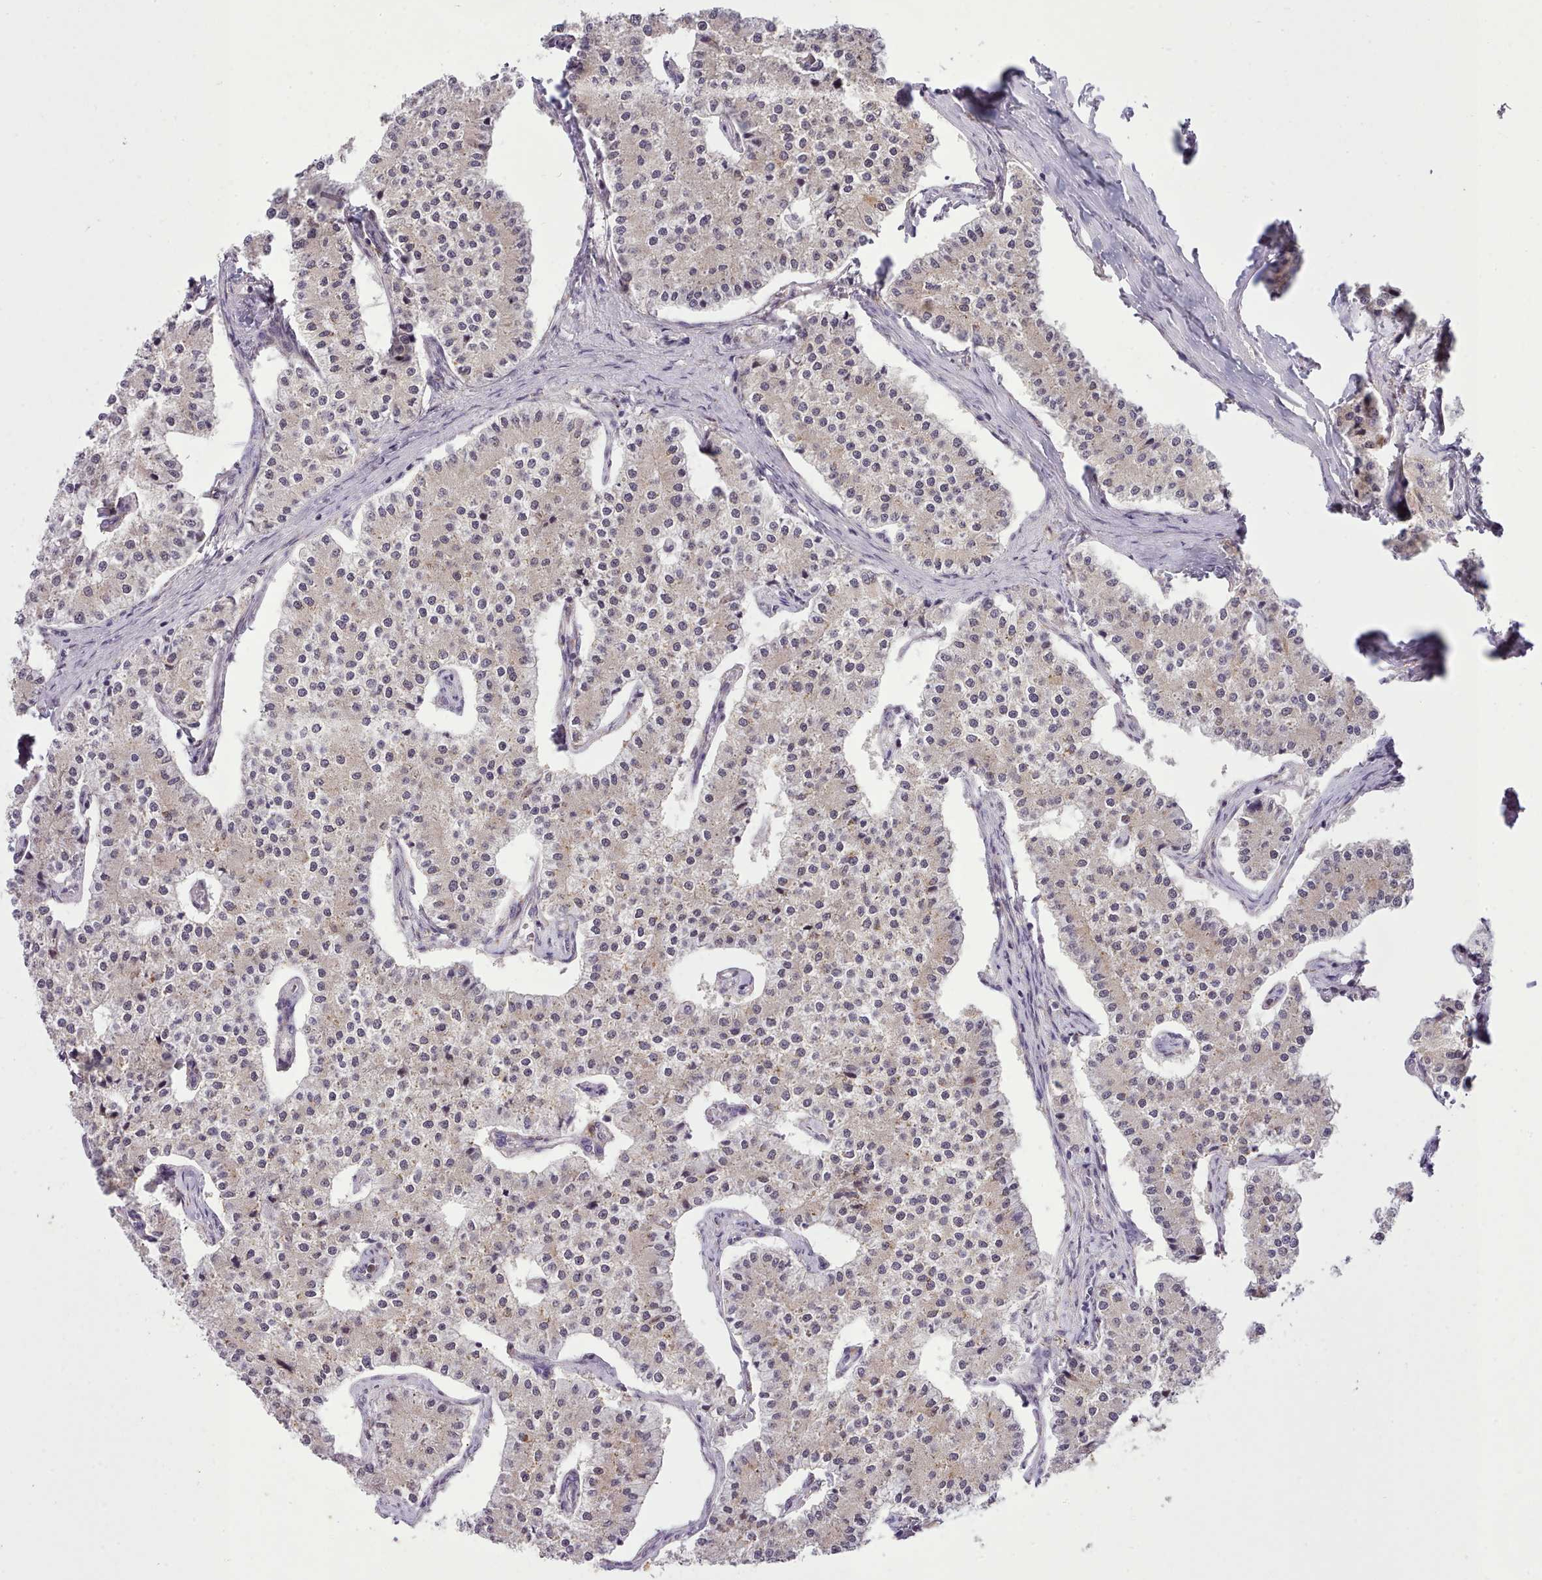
{"staining": {"intensity": "weak", "quantity": "<25%", "location": "cytoplasmic/membranous"}, "tissue": "carcinoid", "cell_type": "Tumor cells", "image_type": "cancer", "snomed": [{"axis": "morphology", "description": "Carcinoid, malignant, NOS"}, {"axis": "topography", "description": "Colon"}], "caption": "High magnification brightfield microscopy of carcinoid stained with DAB (3,3'-diaminobenzidine) (brown) and counterstained with hematoxylin (blue): tumor cells show no significant positivity.", "gene": "FAM83E", "patient": {"sex": "female", "age": 52}}